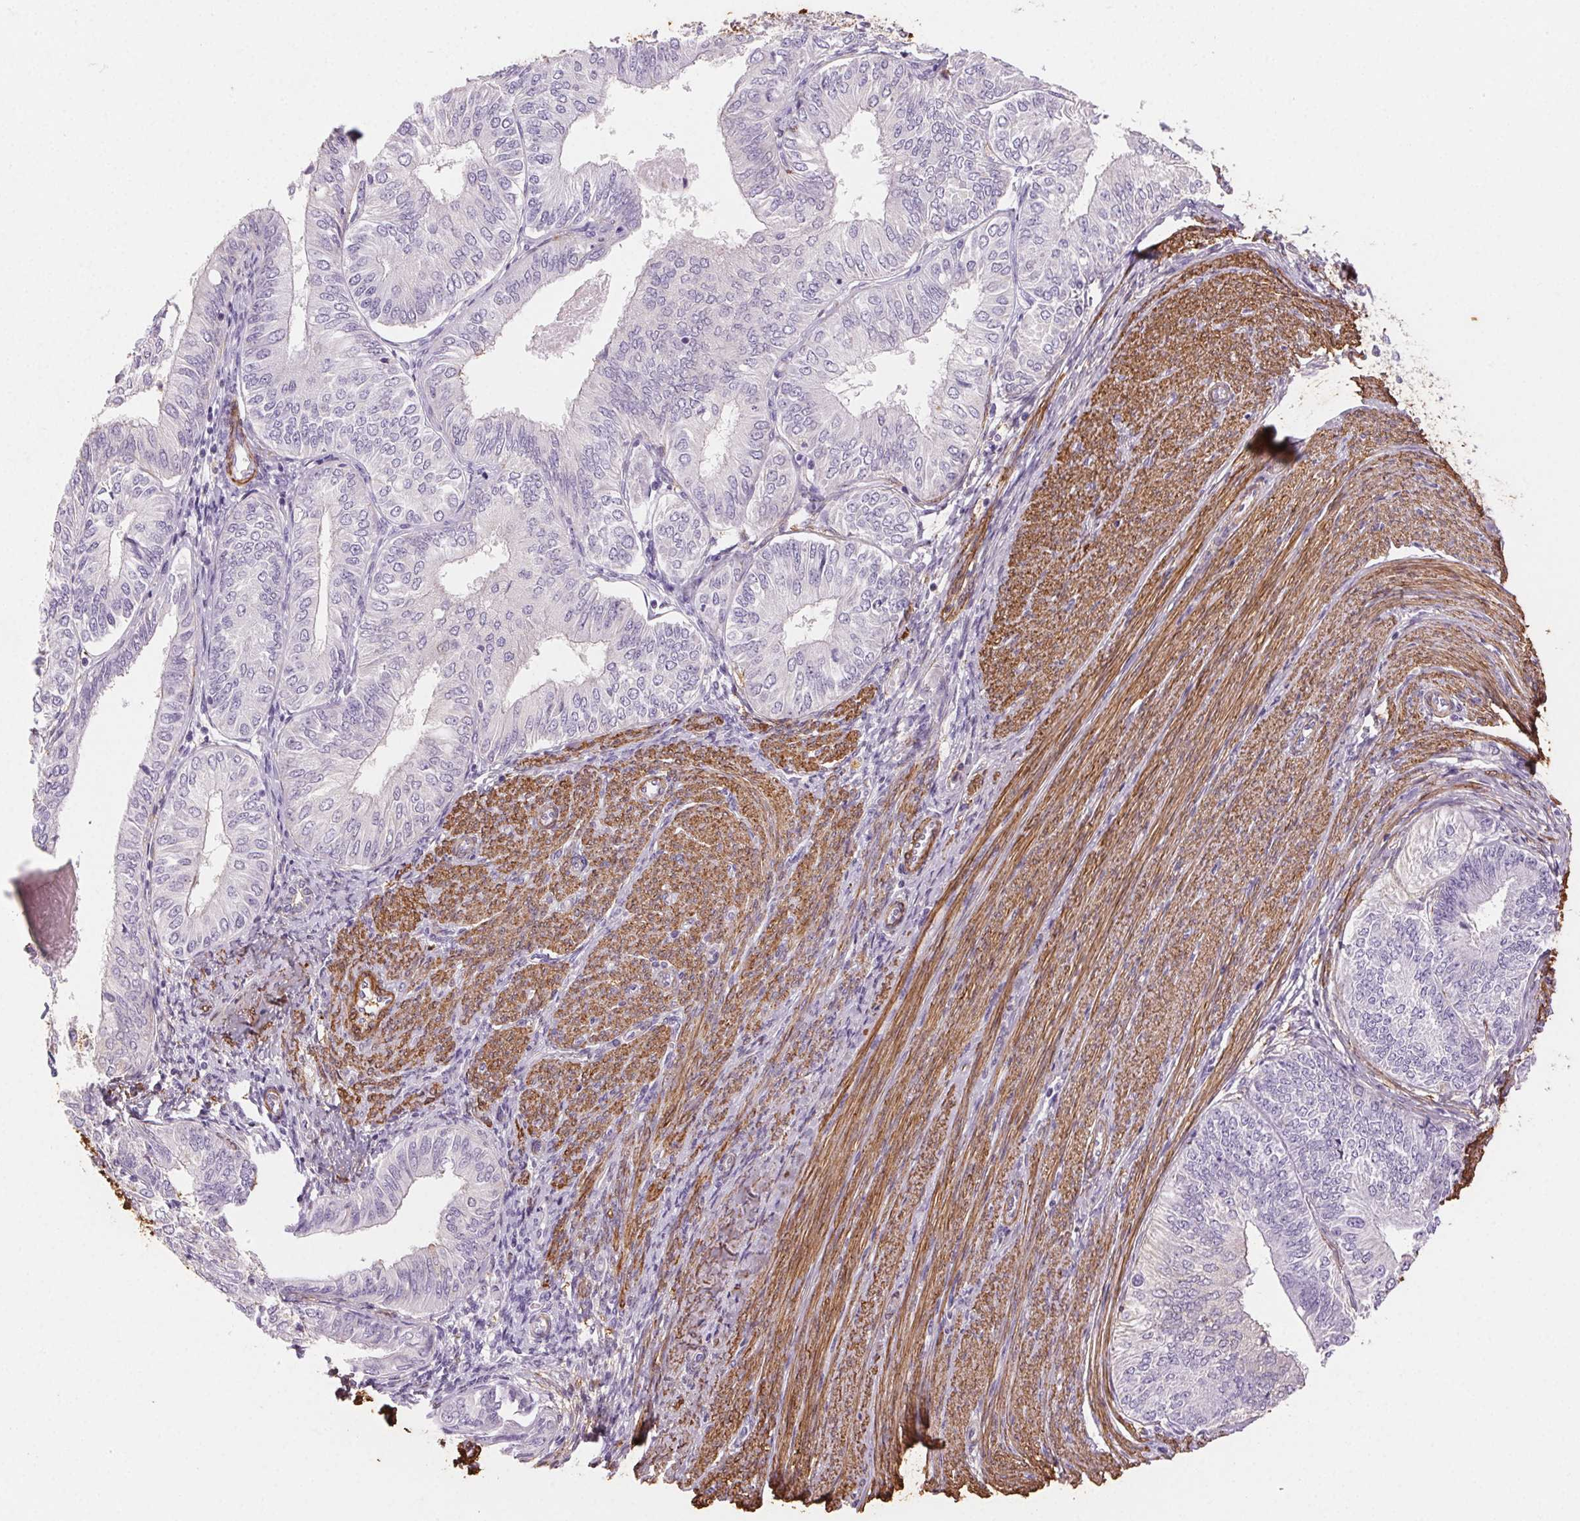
{"staining": {"intensity": "negative", "quantity": "none", "location": "none"}, "tissue": "endometrial cancer", "cell_type": "Tumor cells", "image_type": "cancer", "snomed": [{"axis": "morphology", "description": "Adenocarcinoma, NOS"}, {"axis": "topography", "description": "Endometrium"}], "caption": "An immunohistochemistry histopathology image of endometrial cancer (adenocarcinoma) is shown. There is no staining in tumor cells of endometrial cancer (adenocarcinoma). Brightfield microscopy of IHC stained with DAB (3,3'-diaminobenzidine) (brown) and hematoxylin (blue), captured at high magnification.", "gene": "GPX8", "patient": {"sex": "female", "age": 58}}